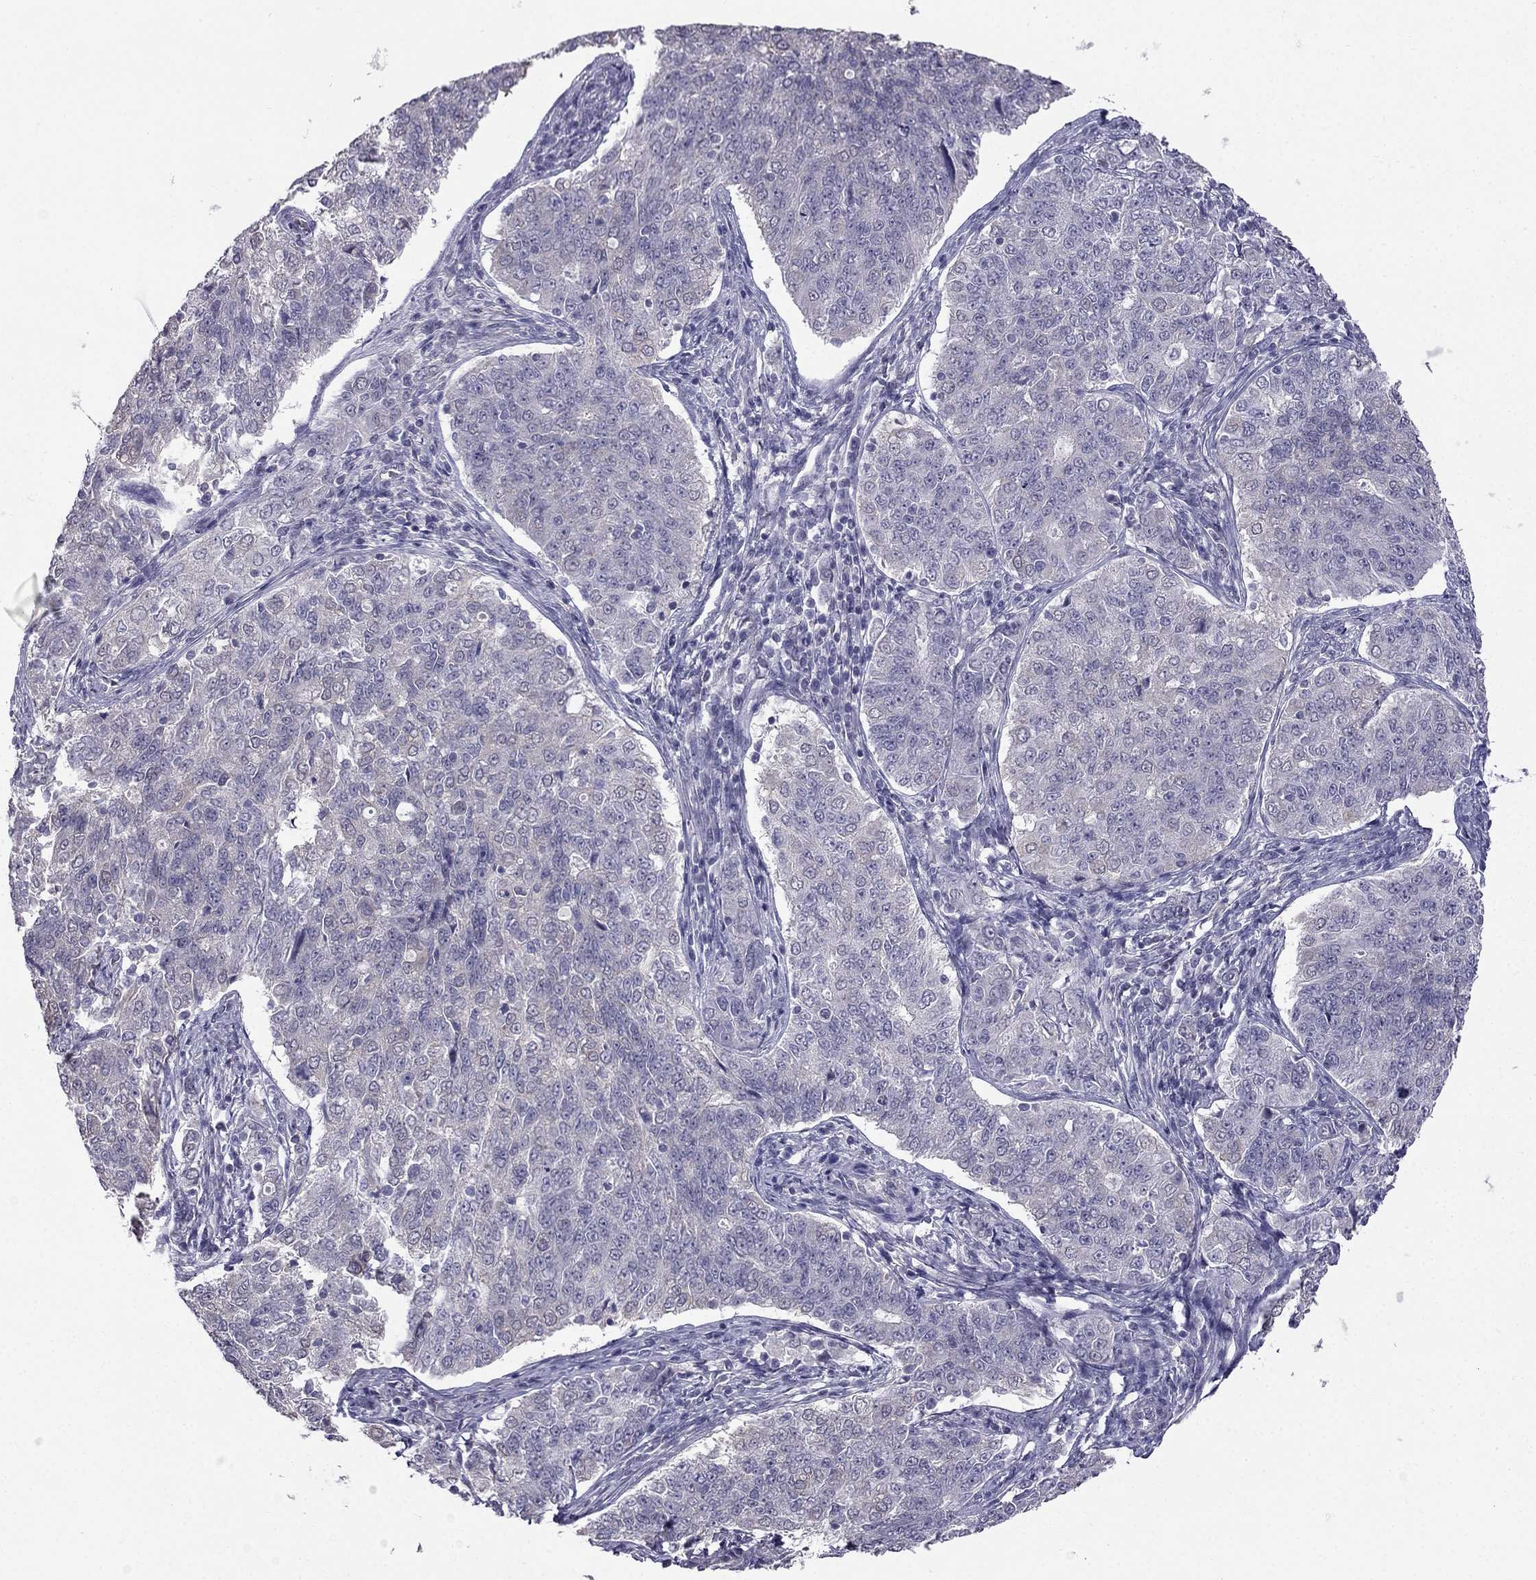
{"staining": {"intensity": "negative", "quantity": "none", "location": "none"}, "tissue": "endometrial cancer", "cell_type": "Tumor cells", "image_type": "cancer", "snomed": [{"axis": "morphology", "description": "Adenocarcinoma, NOS"}, {"axis": "topography", "description": "Endometrium"}], "caption": "Protein analysis of adenocarcinoma (endometrial) reveals no significant expression in tumor cells.", "gene": "HSFX1", "patient": {"sex": "female", "age": 43}}